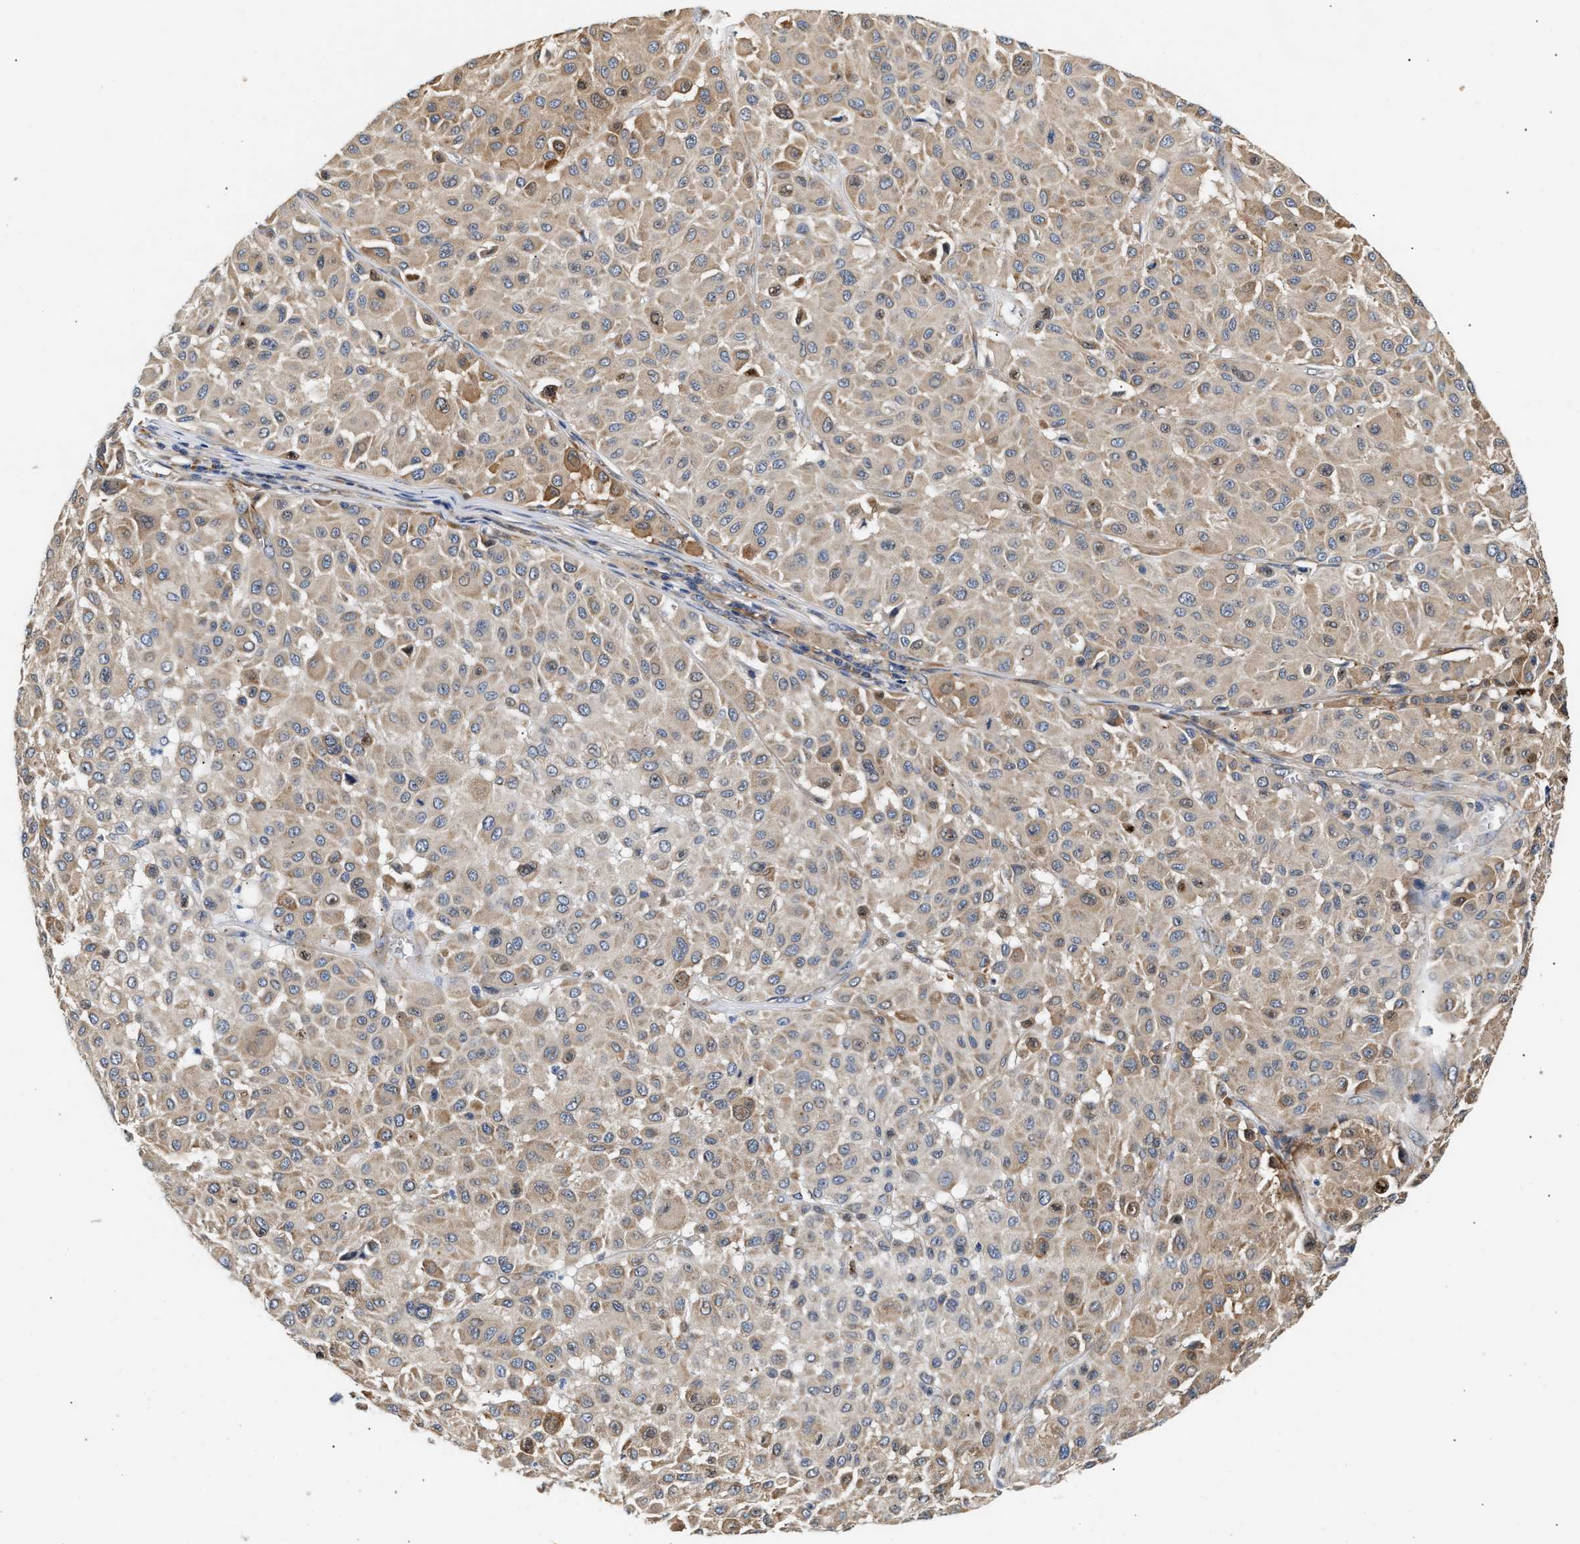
{"staining": {"intensity": "moderate", "quantity": ">75%", "location": "cytoplasmic/membranous"}, "tissue": "melanoma", "cell_type": "Tumor cells", "image_type": "cancer", "snomed": [{"axis": "morphology", "description": "Malignant melanoma, Metastatic site"}, {"axis": "topography", "description": "Soft tissue"}], "caption": "Malignant melanoma (metastatic site) stained for a protein (brown) exhibits moderate cytoplasmic/membranous positive expression in about >75% of tumor cells.", "gene": "IFT74", "patient": {"sex": "male", "age": 41}}